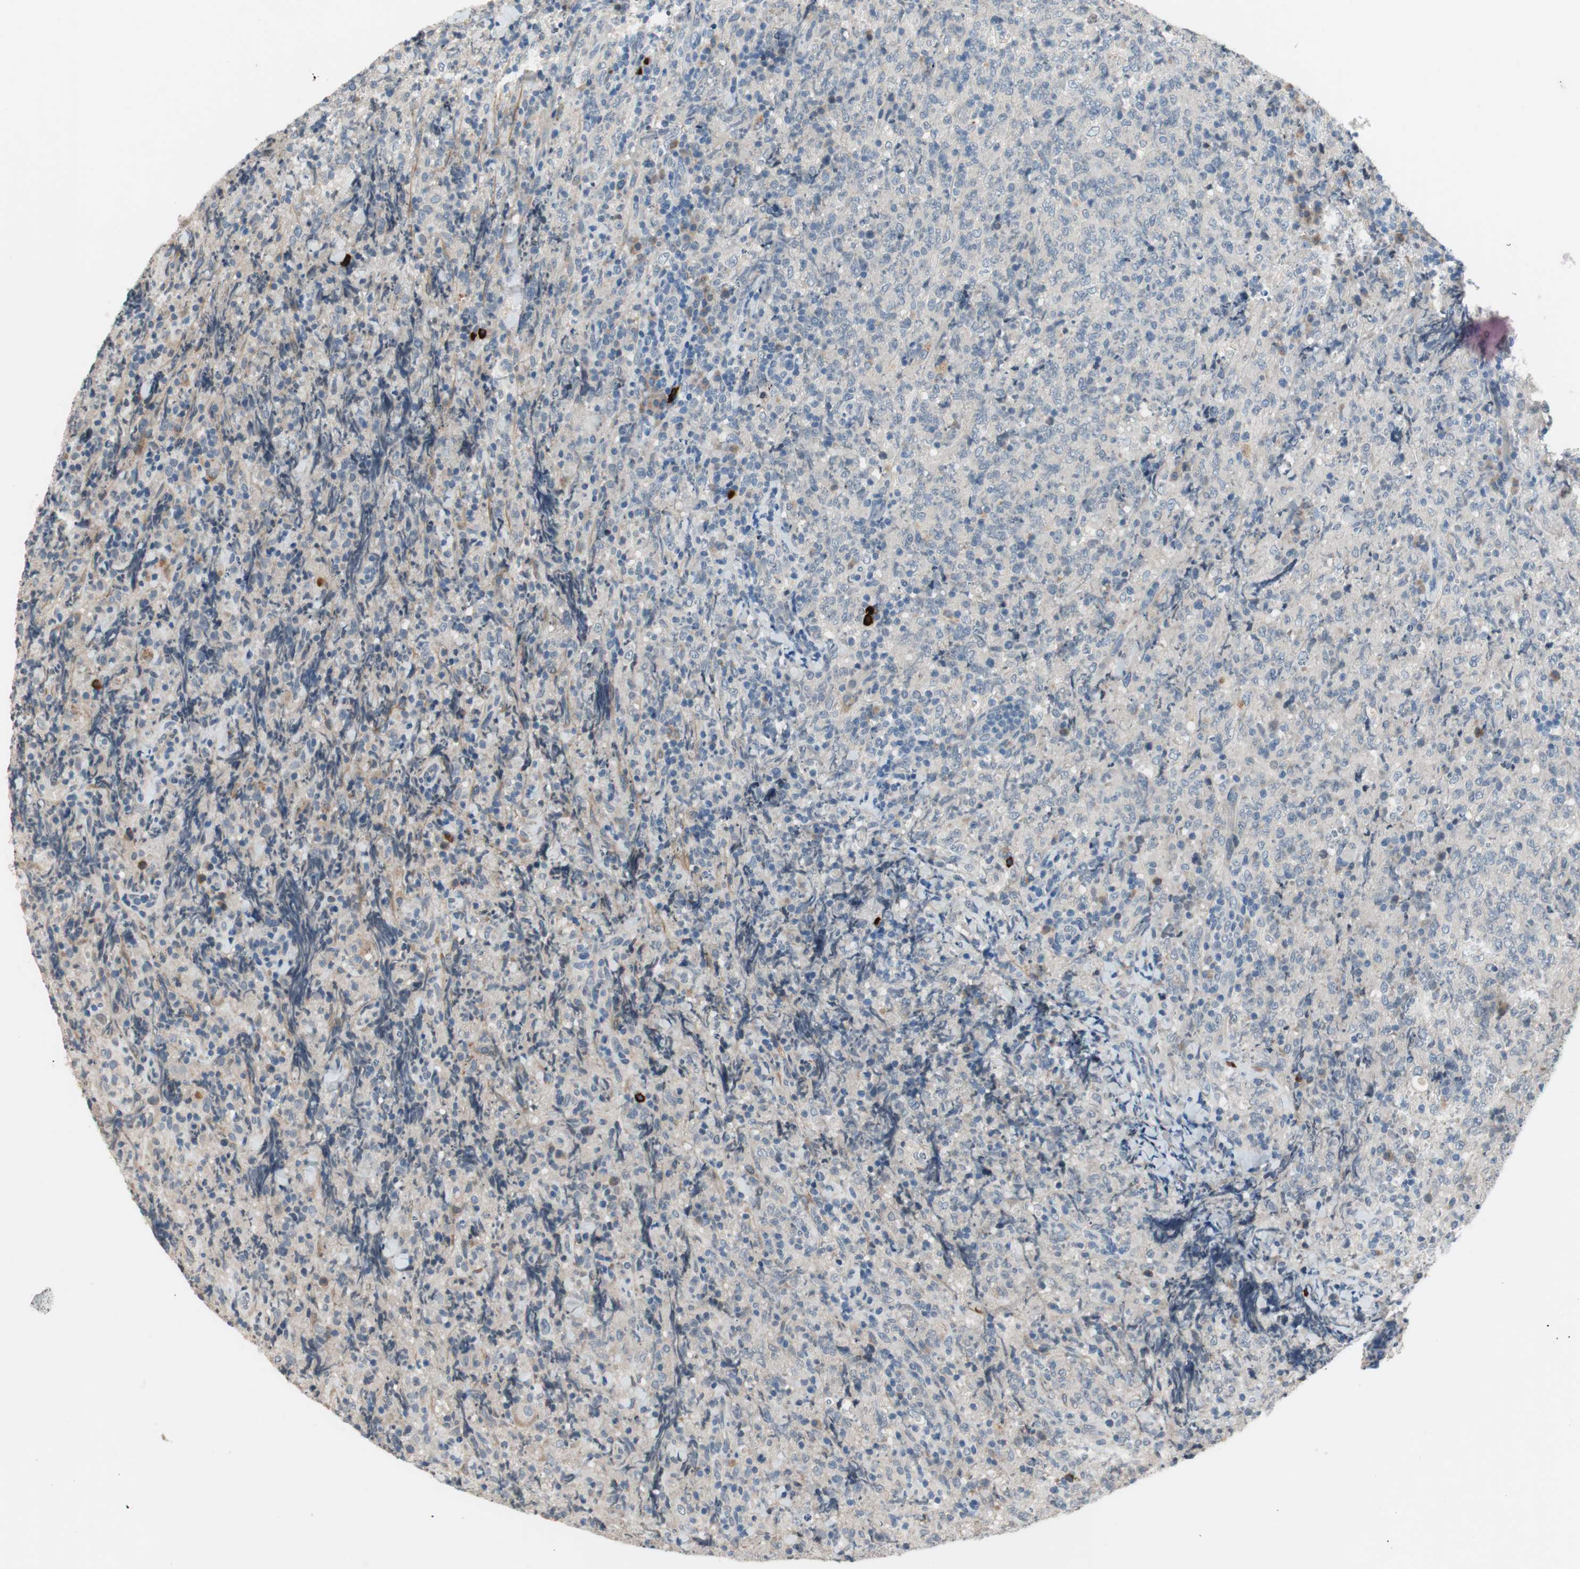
{"staining": {"intensity": "negative", "quantity": "none", "location": "none"}, "tissue": "lymphoma", "cell_type": "Tumor cells", "image_type": "cancer", "snomed": [{"axis": "morphology", "description": "Malignant lymphoma, non-Hodgkin's type, High grade"}, {"axis": "topography", "description": "Tonsil"}], "caption": "IHC micrograph of neoplastic tissue: lymphoma stained with DAB (3,3'-diaminobenzidine) reveals no significant protein positivity in tumor cells.", "gene": "COL12A1", "patient": {"sex": "female", "age": 36}}